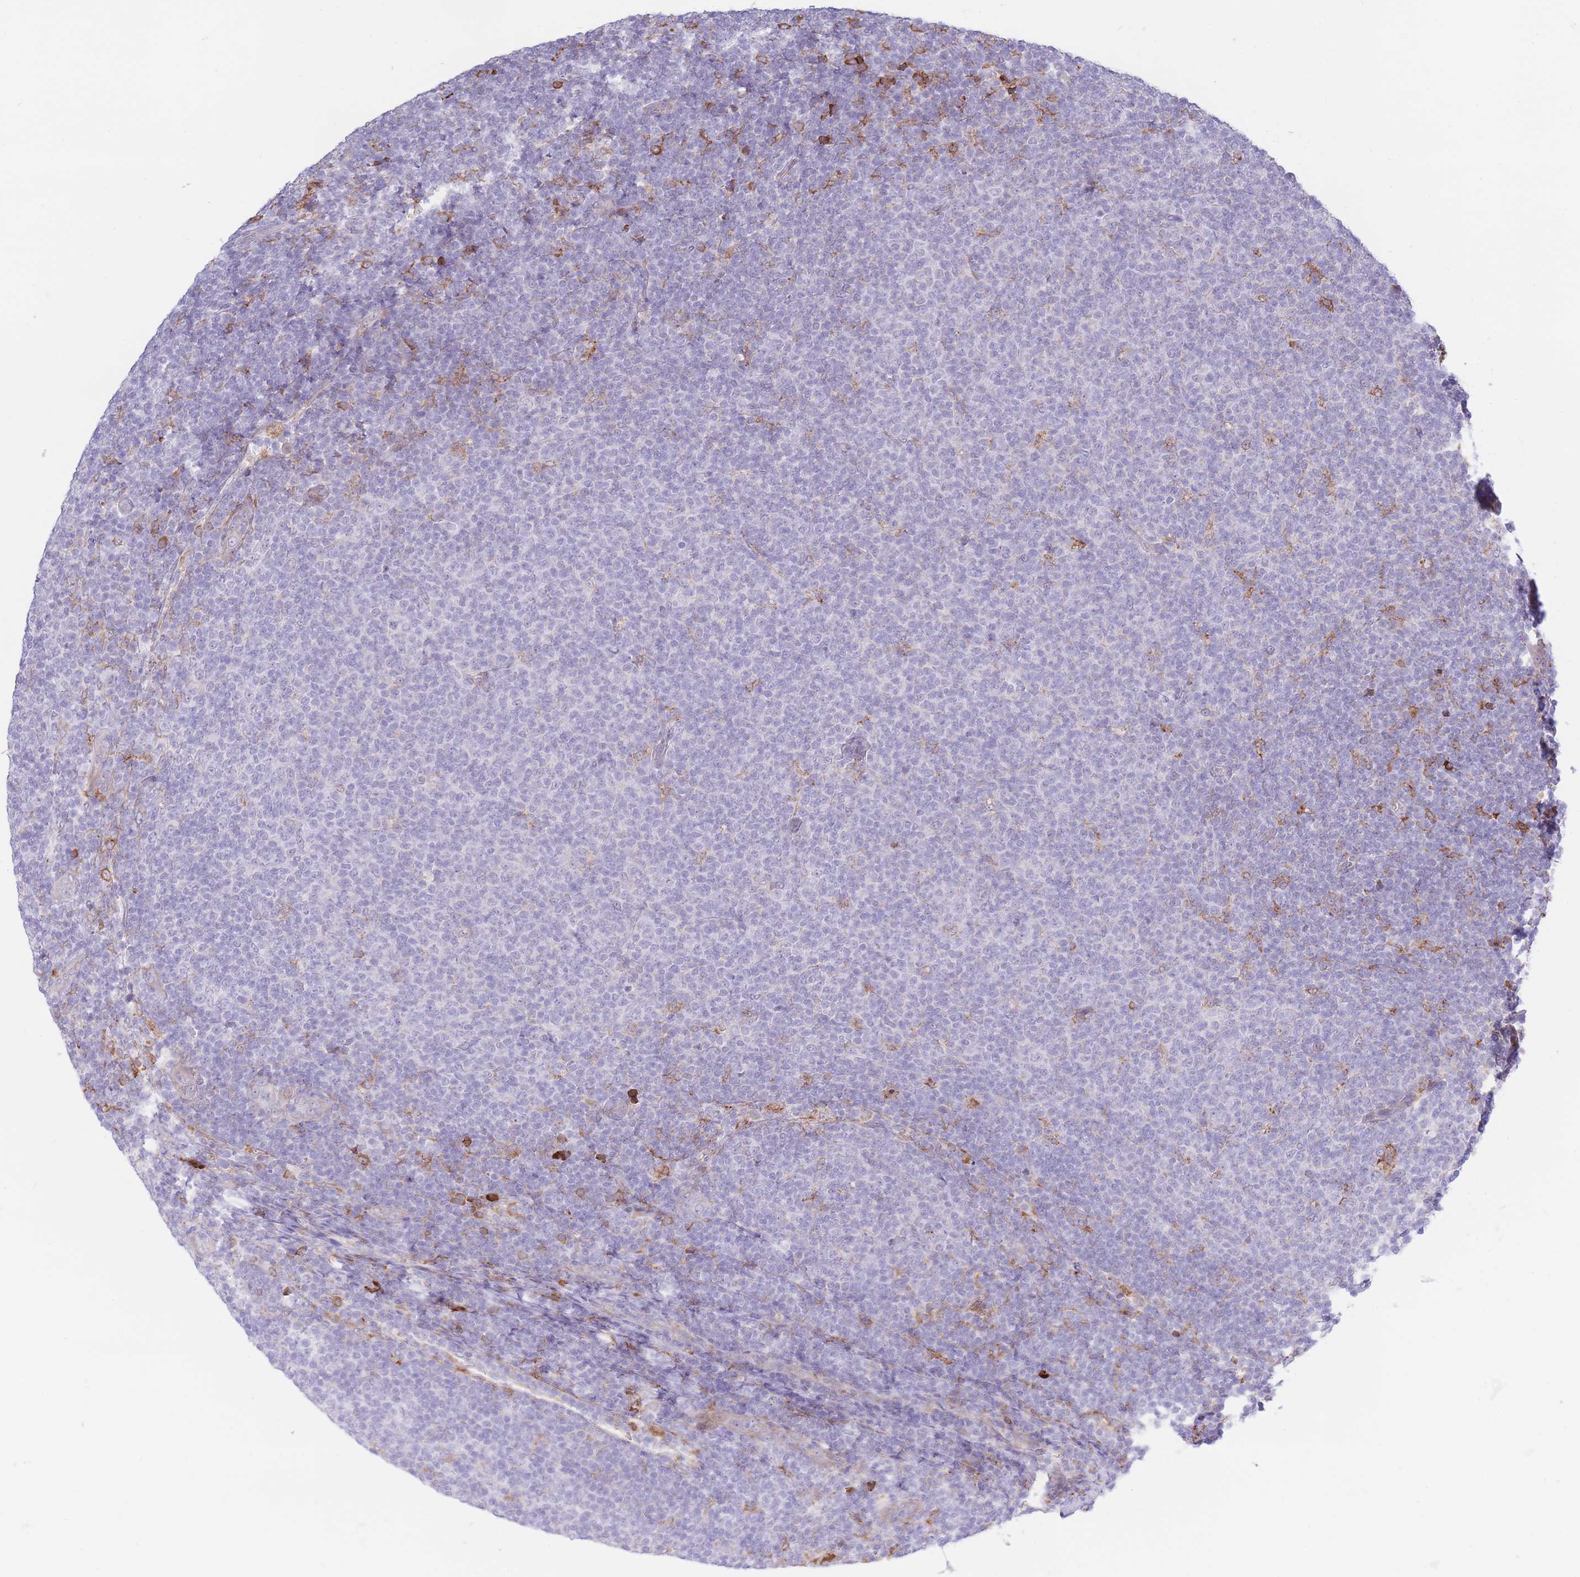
{"staining": {"intensity": "negative", "quantity": "none", "location": "none"}, "tissue": "lymphoma", "cell_type": "Tumor cells", "image_type": "cancer", "snomed": [{"axis": "morphology", "description": "Malignant lymphoma, non-Hodgkin's type, Low grade"}, {"axis": "topography", "description": "Lymph node"}], "caption": "High magnification brightfield microscopy of lymphoma stained with DAB (3,3'-diaminobenzidine) (brown) and counterstained with hematoxylin (blue): tumor cells show no significant expression.", "gene": "MYDGF", "patient": {"sex": "male", "age": 66}}